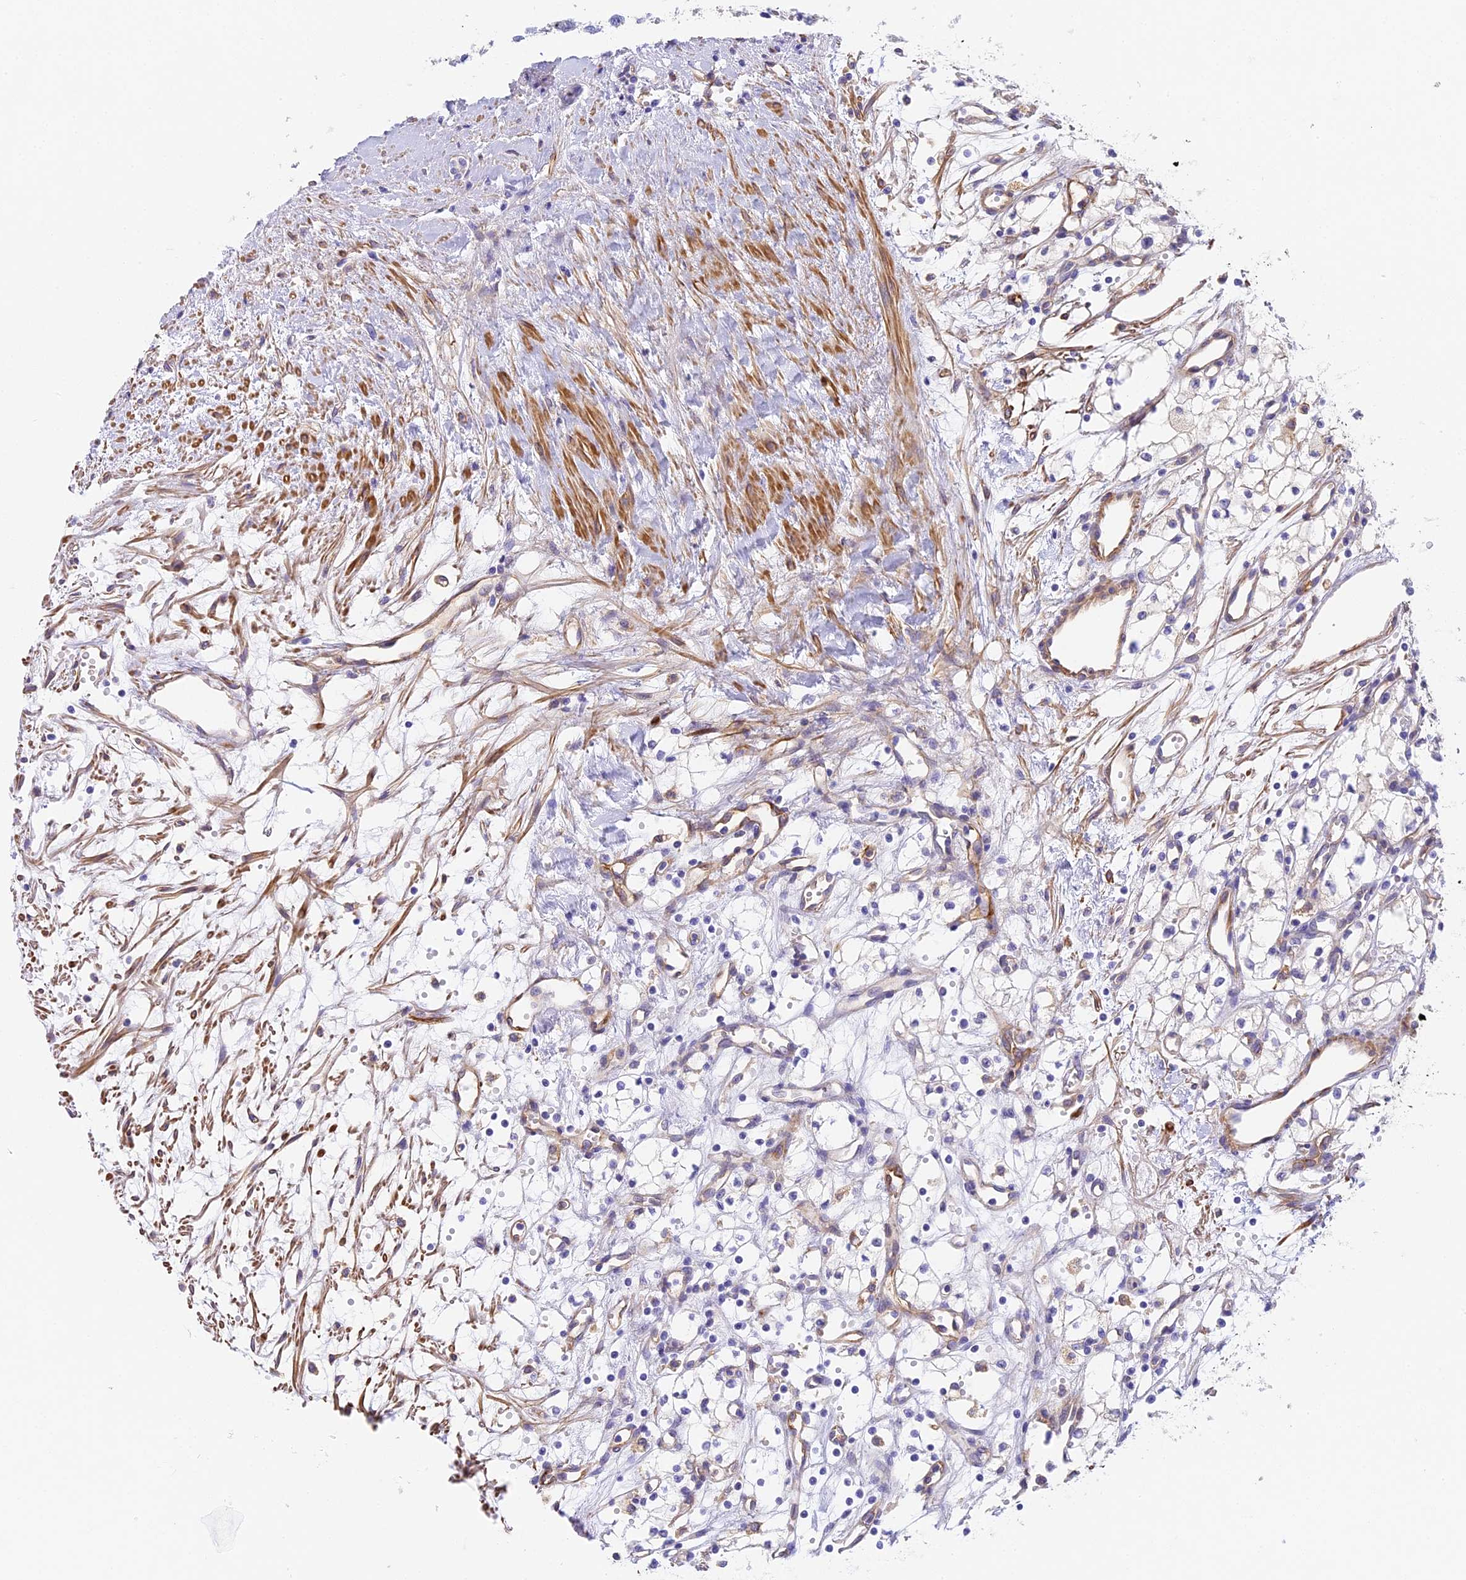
{"staining": {"intensity": "negative", "quantity": "none", "location": "none"}, "tissue": "renal cancer", "cell_type": "Tumor cells", "image_type": "cancer", "snomed": [{"axis": "morphology", "description": "Adenocarcinoma, NOS"}, {"axis": "topography", "description": "Kidney"}], "caption": "Immunohistochemical staining of human renal adenocarcinoma displays no significant positivity in tumor cells. (Immunohistochemistry (ihc), brightfield microscopy, high magnification).", "gene": "HOMER3", "patient": {"sex": "male", "age": 59}}